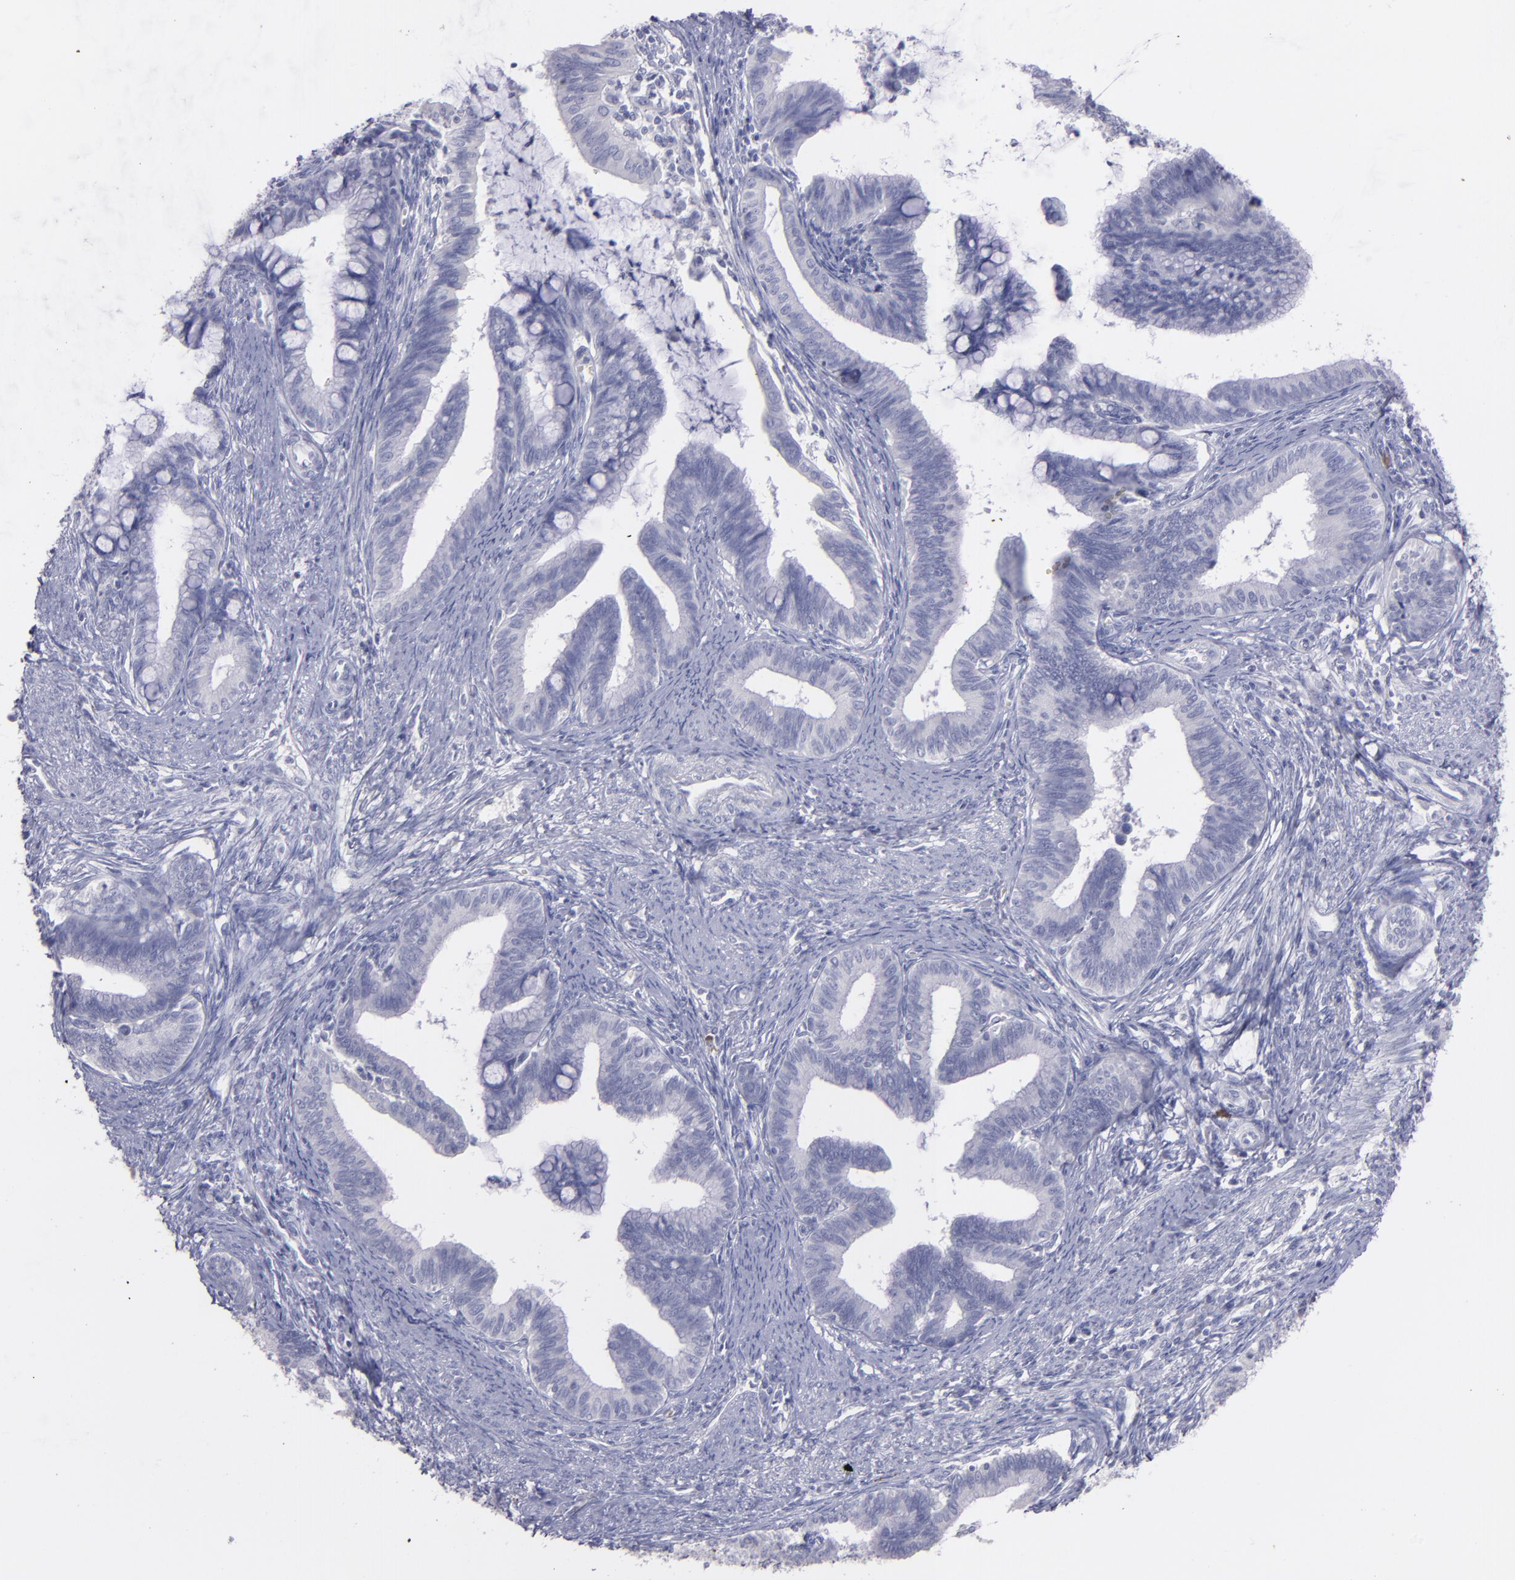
{"staining": {"intensity": "negative", "quantity": "none", "location": "none"}, "tissue": "cervical cancer", "cell_type": "Tumor cells", "image_type": "cancer", "snomed": [{"axis": "morphology", "description": "Adenocarcinoma, NOS"}, {"axis": "topography", "description": "Cervix"}], "caption": "The micrograph demonstrates no significant positivity in tumor cells of cervical cancer (adenocarcinoma).", "gene": "SNAP25", "patient": {"sex": "female", "age": 36}}